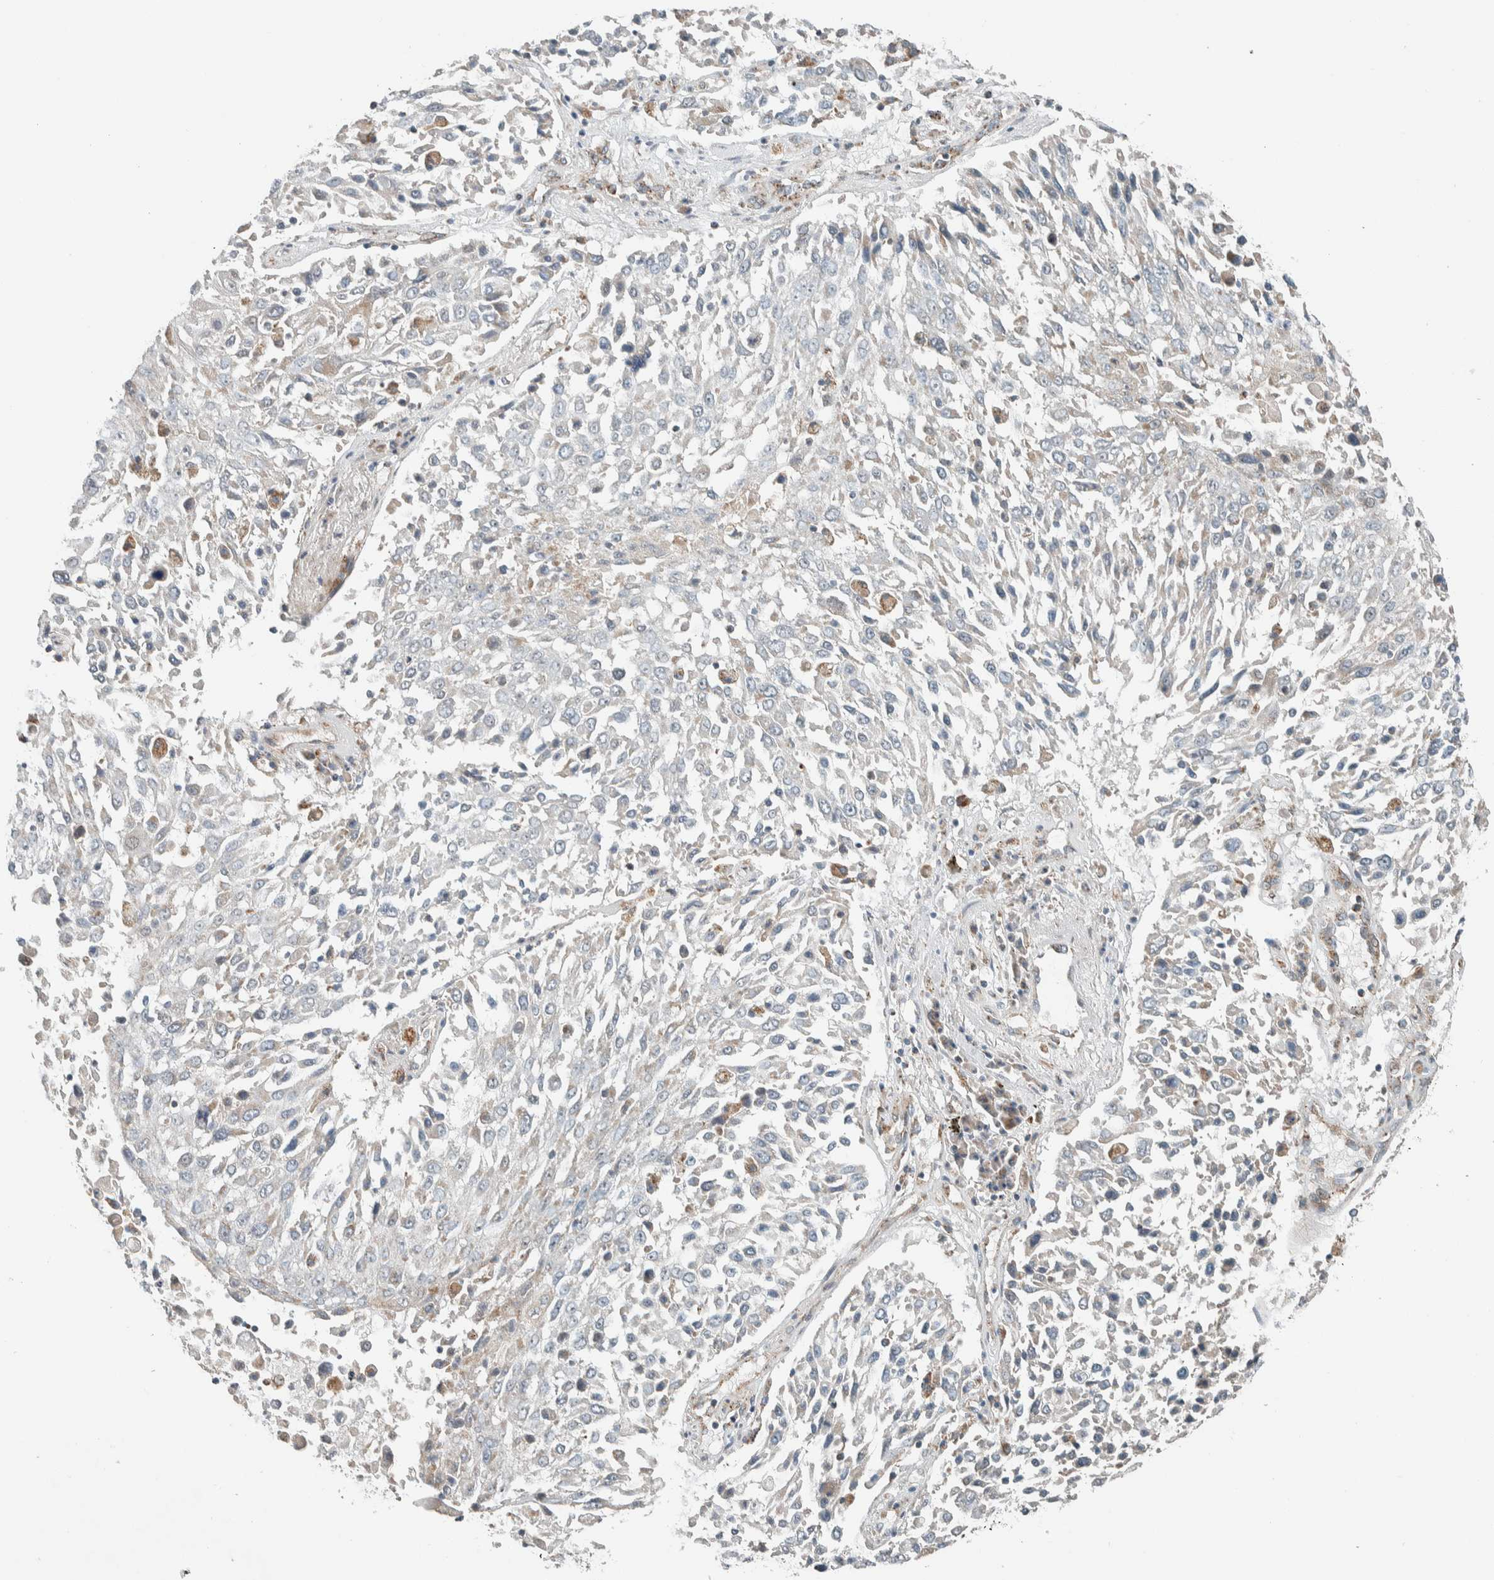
{"staining": {"intensity": "negative", "quantity": "none", "location": "none"}, "tissue": "lung cancer", "cell_type": "Tumor cells", "image_type": "cancer", "snomed": [{"axis": "morphology", "description": "Squamous cell carcinoma, NOS"}, {"axis": "topography", "description": "Lung"}], "caption": "Tumor cells show no significant protein expression in lung cancer (squamous cell carcinoma). Nuclei are stained in blue.", "gene": "SLFN12L", "patient": {"sex": "male", "age": 65}}